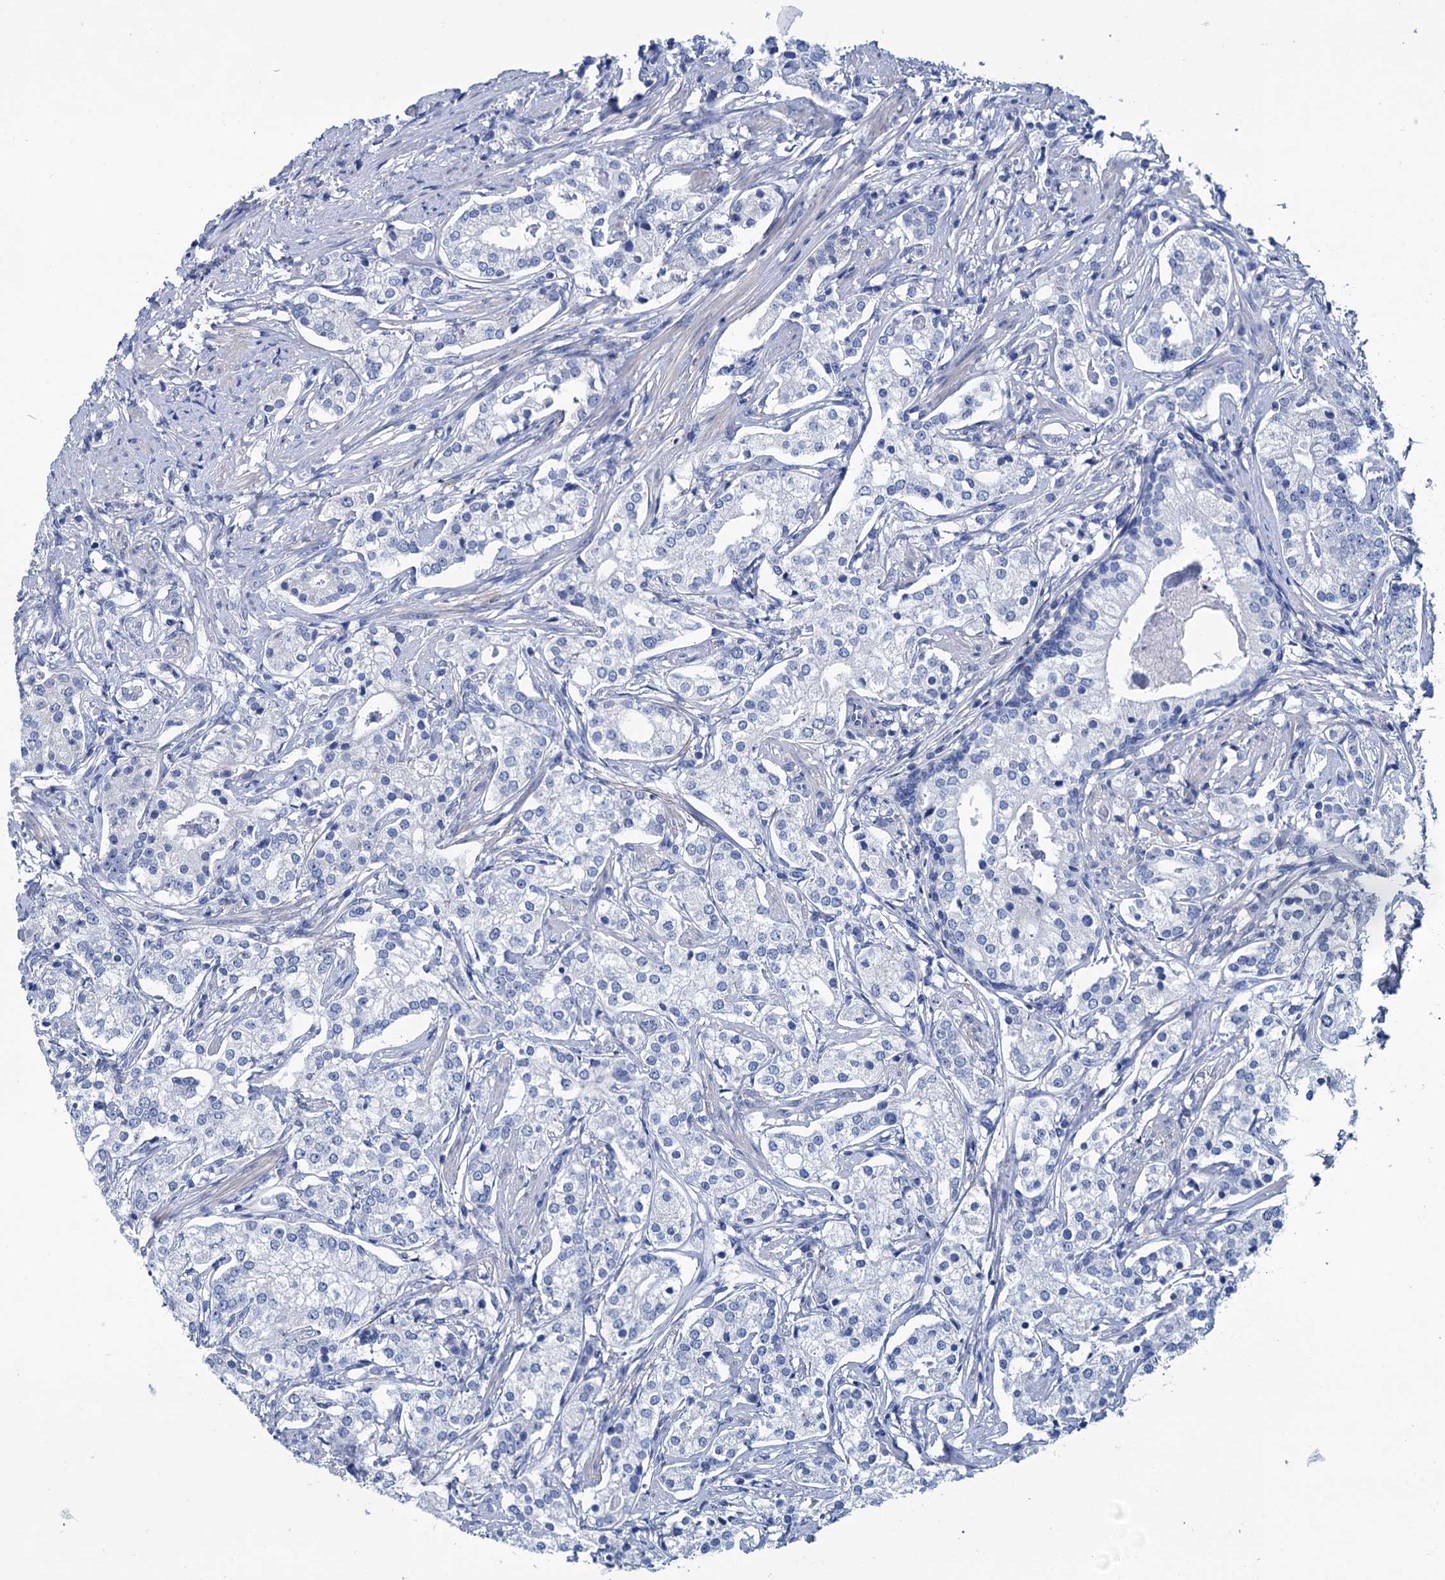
{"staining": {"intensity": "negative", "quantity": "none", "location": "none"}, "tissue": "prostate cancer", "cell_type": "Tumor cells", "image_type": "cancer", "snomed": [{"axis": "morphology", "description": "Adenocarcinoma, High grade"}, {"axis": "topography", "description": "Prostate"}], "caption": "There is no significant staining in tumor cells of prostate adenocarcinoma (high-grade).", "gene": "MYOZ3", "patient": {"sex": "male", "age": 69}}